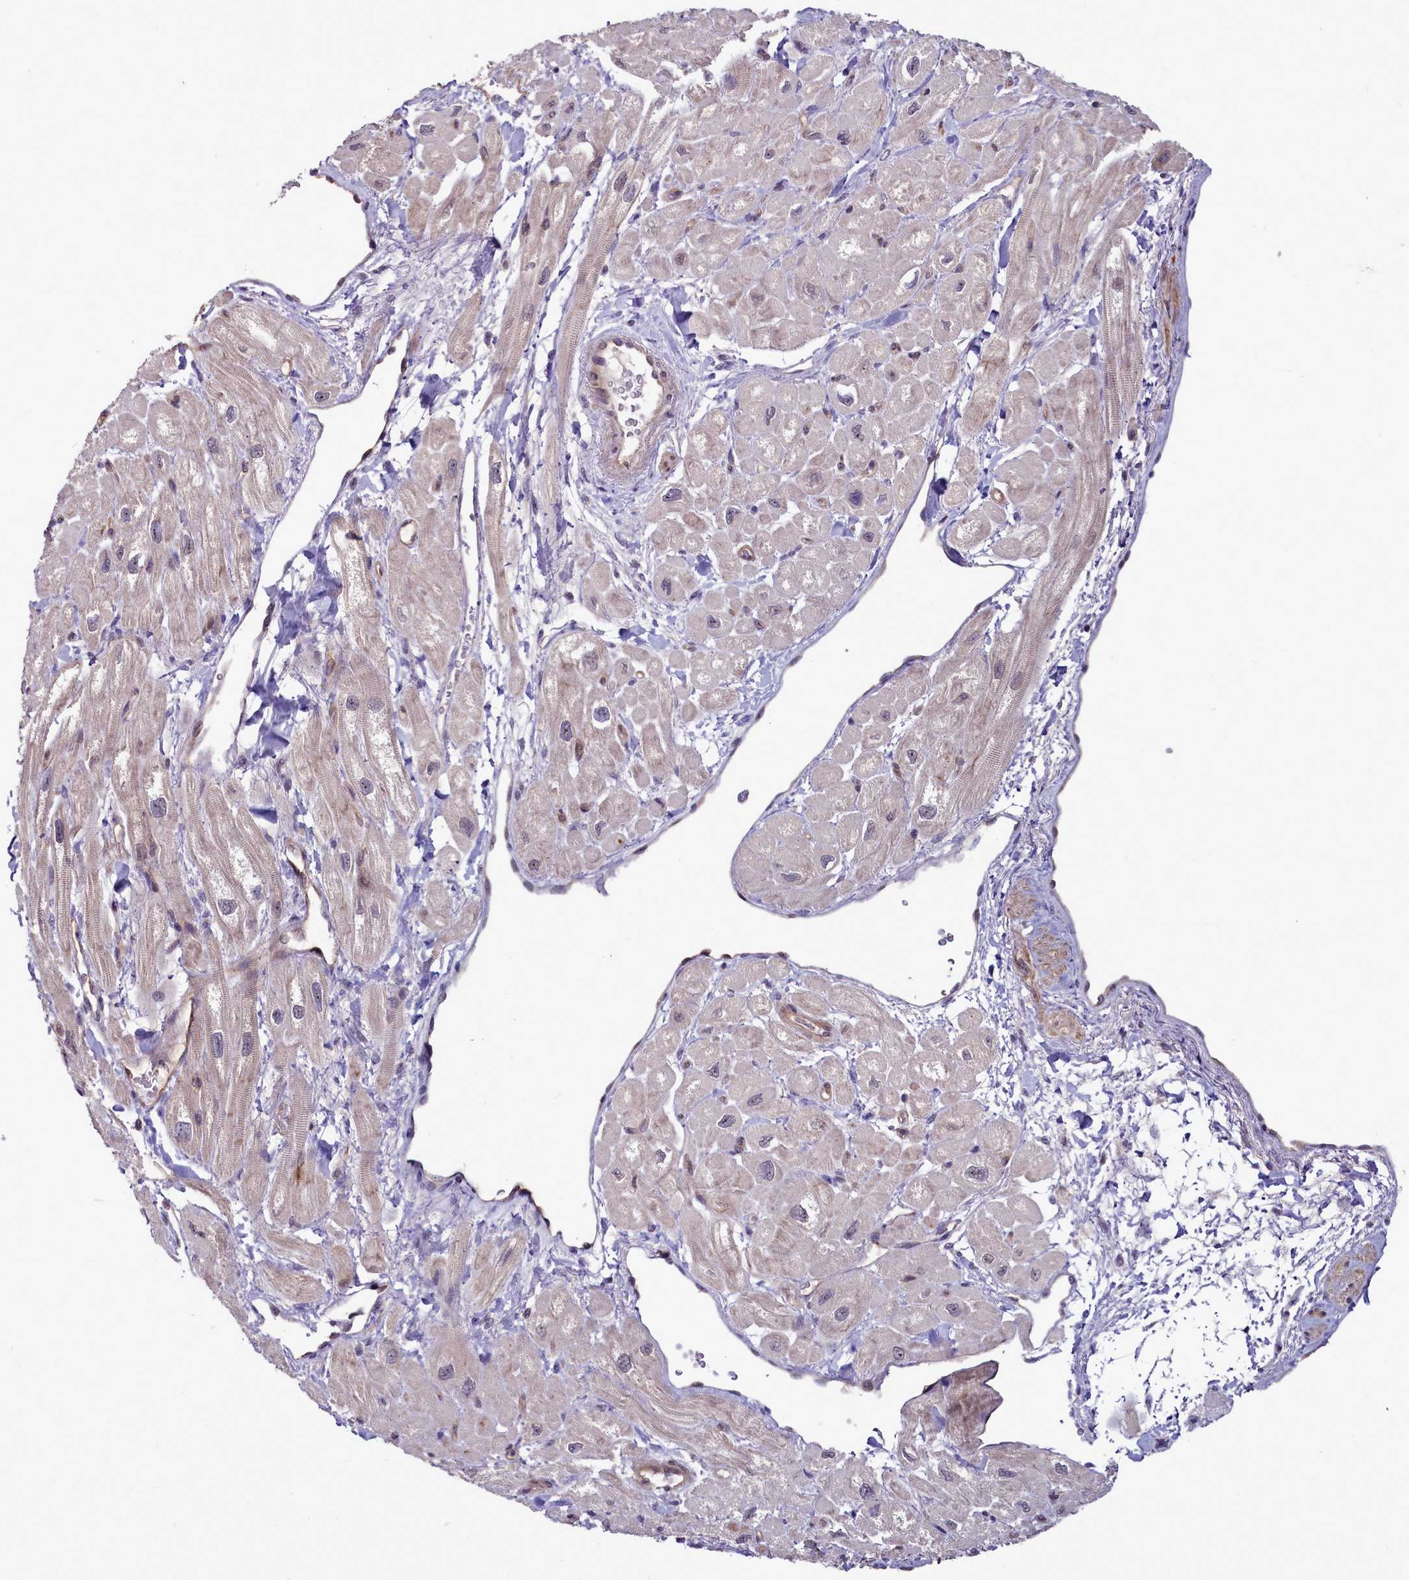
{"staining": {"intensity": "negative", "quantity": "none", "location": "none"}, "tissue": "heart muscle", "cell_type": "Cardiomyocytes", "image_type": "normal", "snomed": [{"axis": "morphology", "description": "Normal tissue, NOS"}, {"axis": "topography", "description": "Heart"}], "caption": "Immunohistochemistry of unremarkable heart muscle demonstrates no expression in cardiomyocytes. (DAB immunohistochemistry (IHC) with hematoxylin counter stain).", "gene": "BCAR1", "patient": {"sex": "male", "age": 65}}